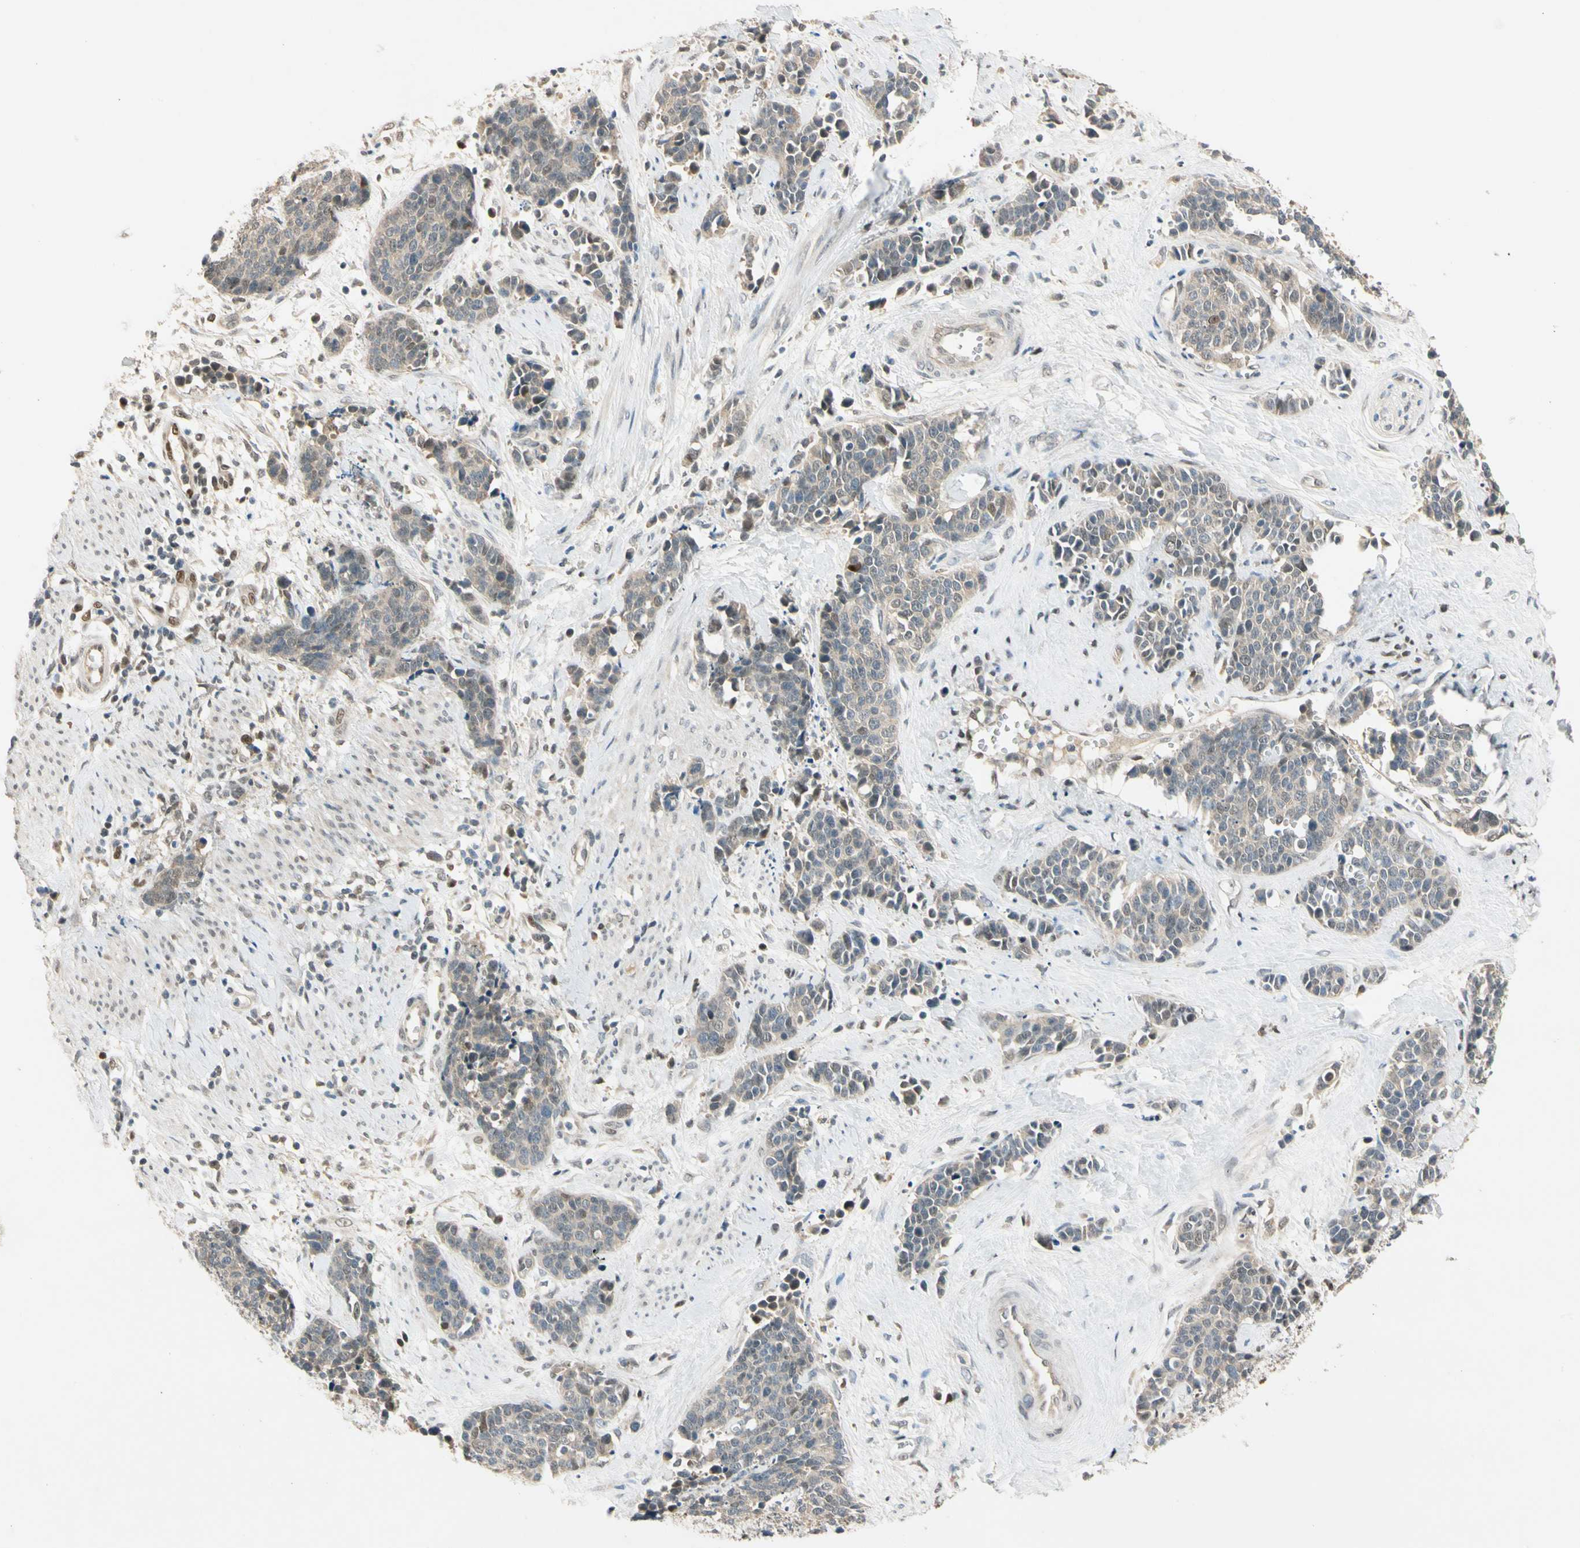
{"staining": {"intensity": "weak", "quantity": ">75%", "location": "cytoplasmic/membranous"}, "tissue": "cervical cancer", "cell_type": "Tumor cells", "image_type": "cancer", "snomed": [{"axis": "morphology", "description": "Squamous cell carcinoma, NOS"}, {"axis": "topography", "description": "Cervix"}], "caption": "The micrograph demonstrates staining of cervical squamous cell carcinoma, revealing weak cytoplasmic/membranous protein staining (brown color) within tumor cells.", "gene": "RIOX2", "patient": {"sex": "female", "age": 35}}